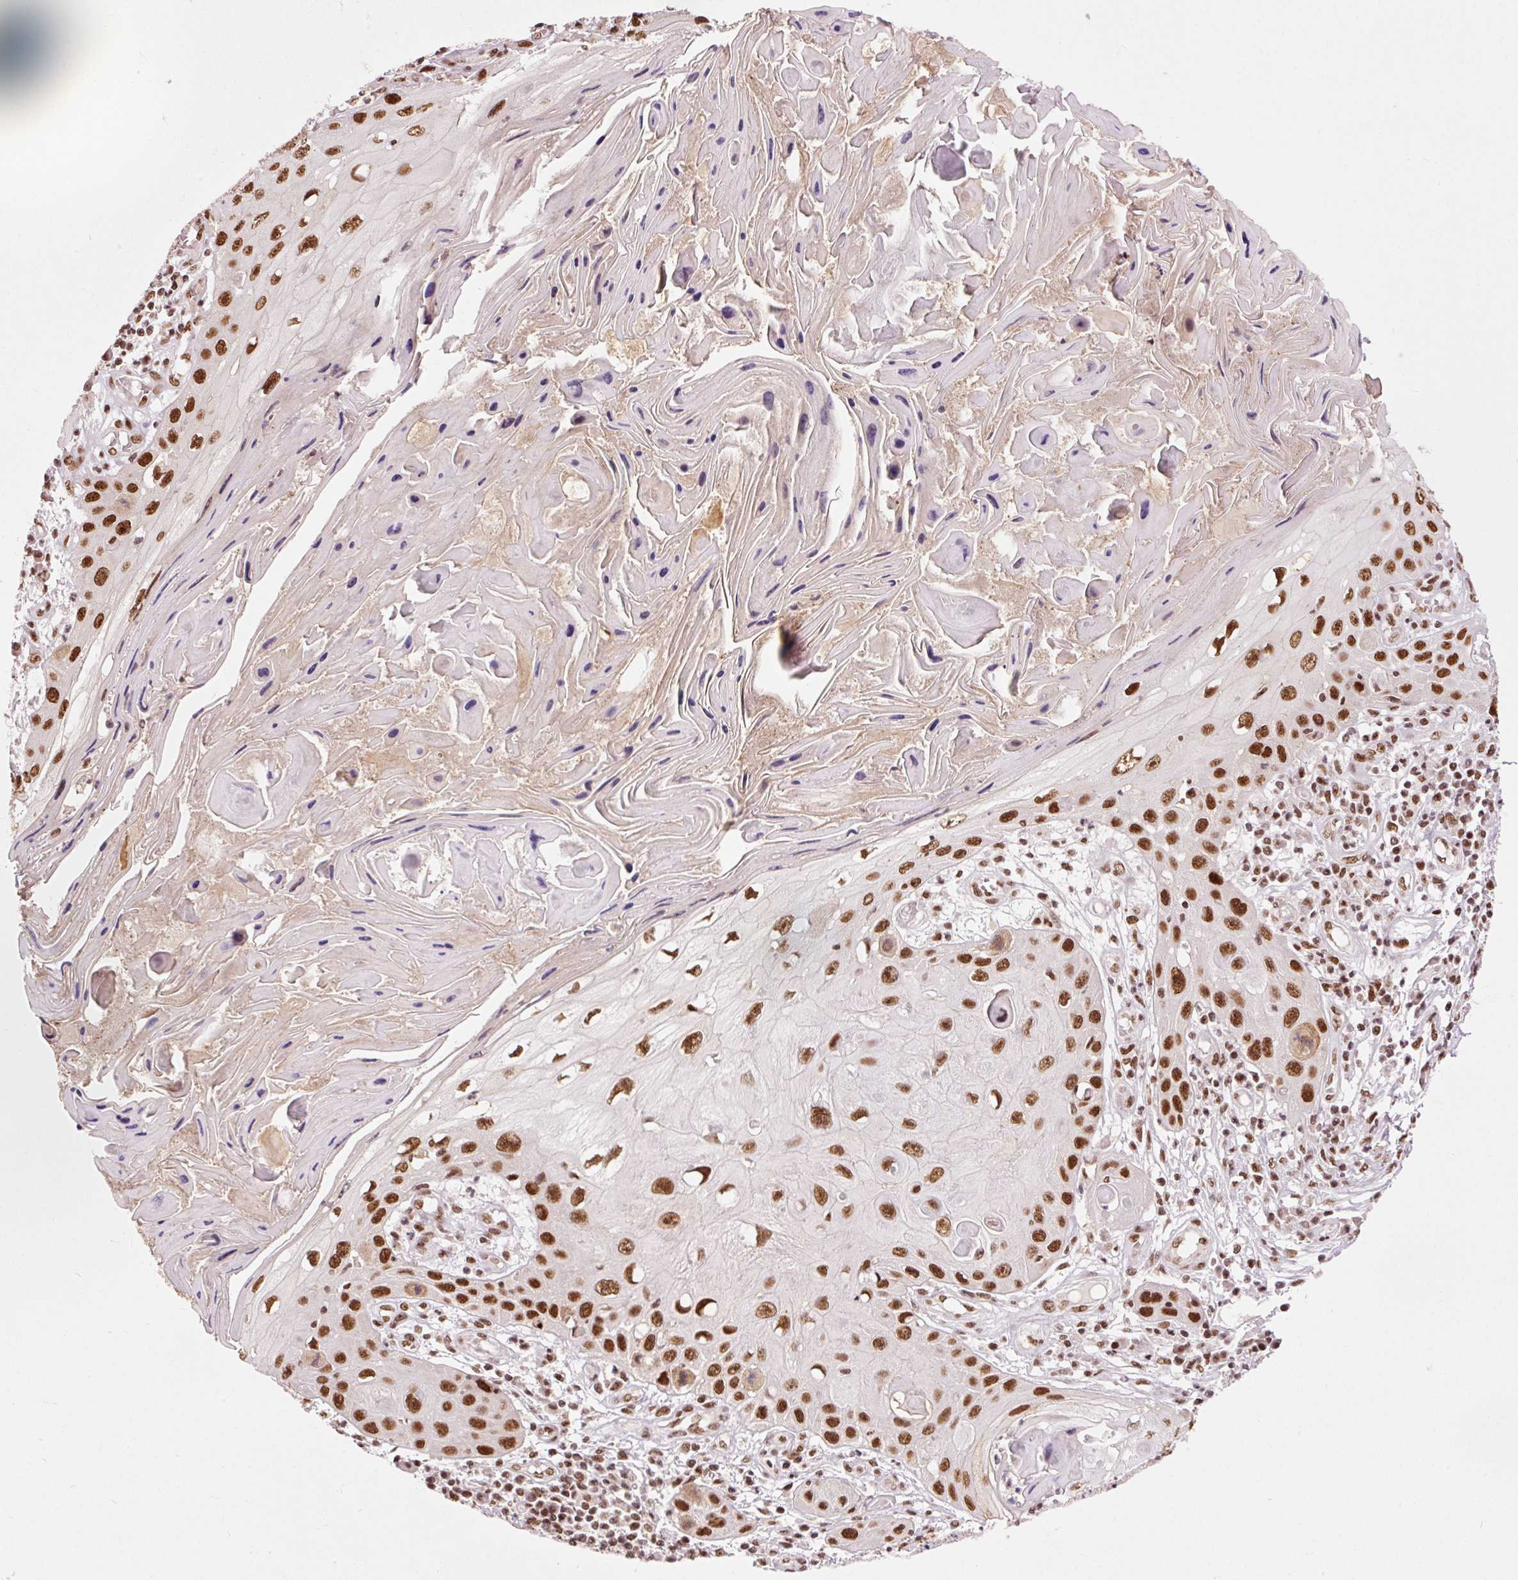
{"staining": {"intensity": "strong", "quantity": ">75%", "location": "nuclear"}, "tissue": "skin cancer", "cell_type": "Tumor cells", "image_type": "cancer", "snomed": [{"axis": "morphology", "description": "Squamous cell carcinoma, NOS"}, {"axis": "topography", "description": "Skin"}, {"axis": "topography", "description": "Vulva"}], "caption": "Tumor cells demonstrate high levels of strong nuclear staining in about >75% of cells in skin squamous cell carcinoma.", "gene": "ZBTB44", "patient": {"sex": "female", "age": 44}}